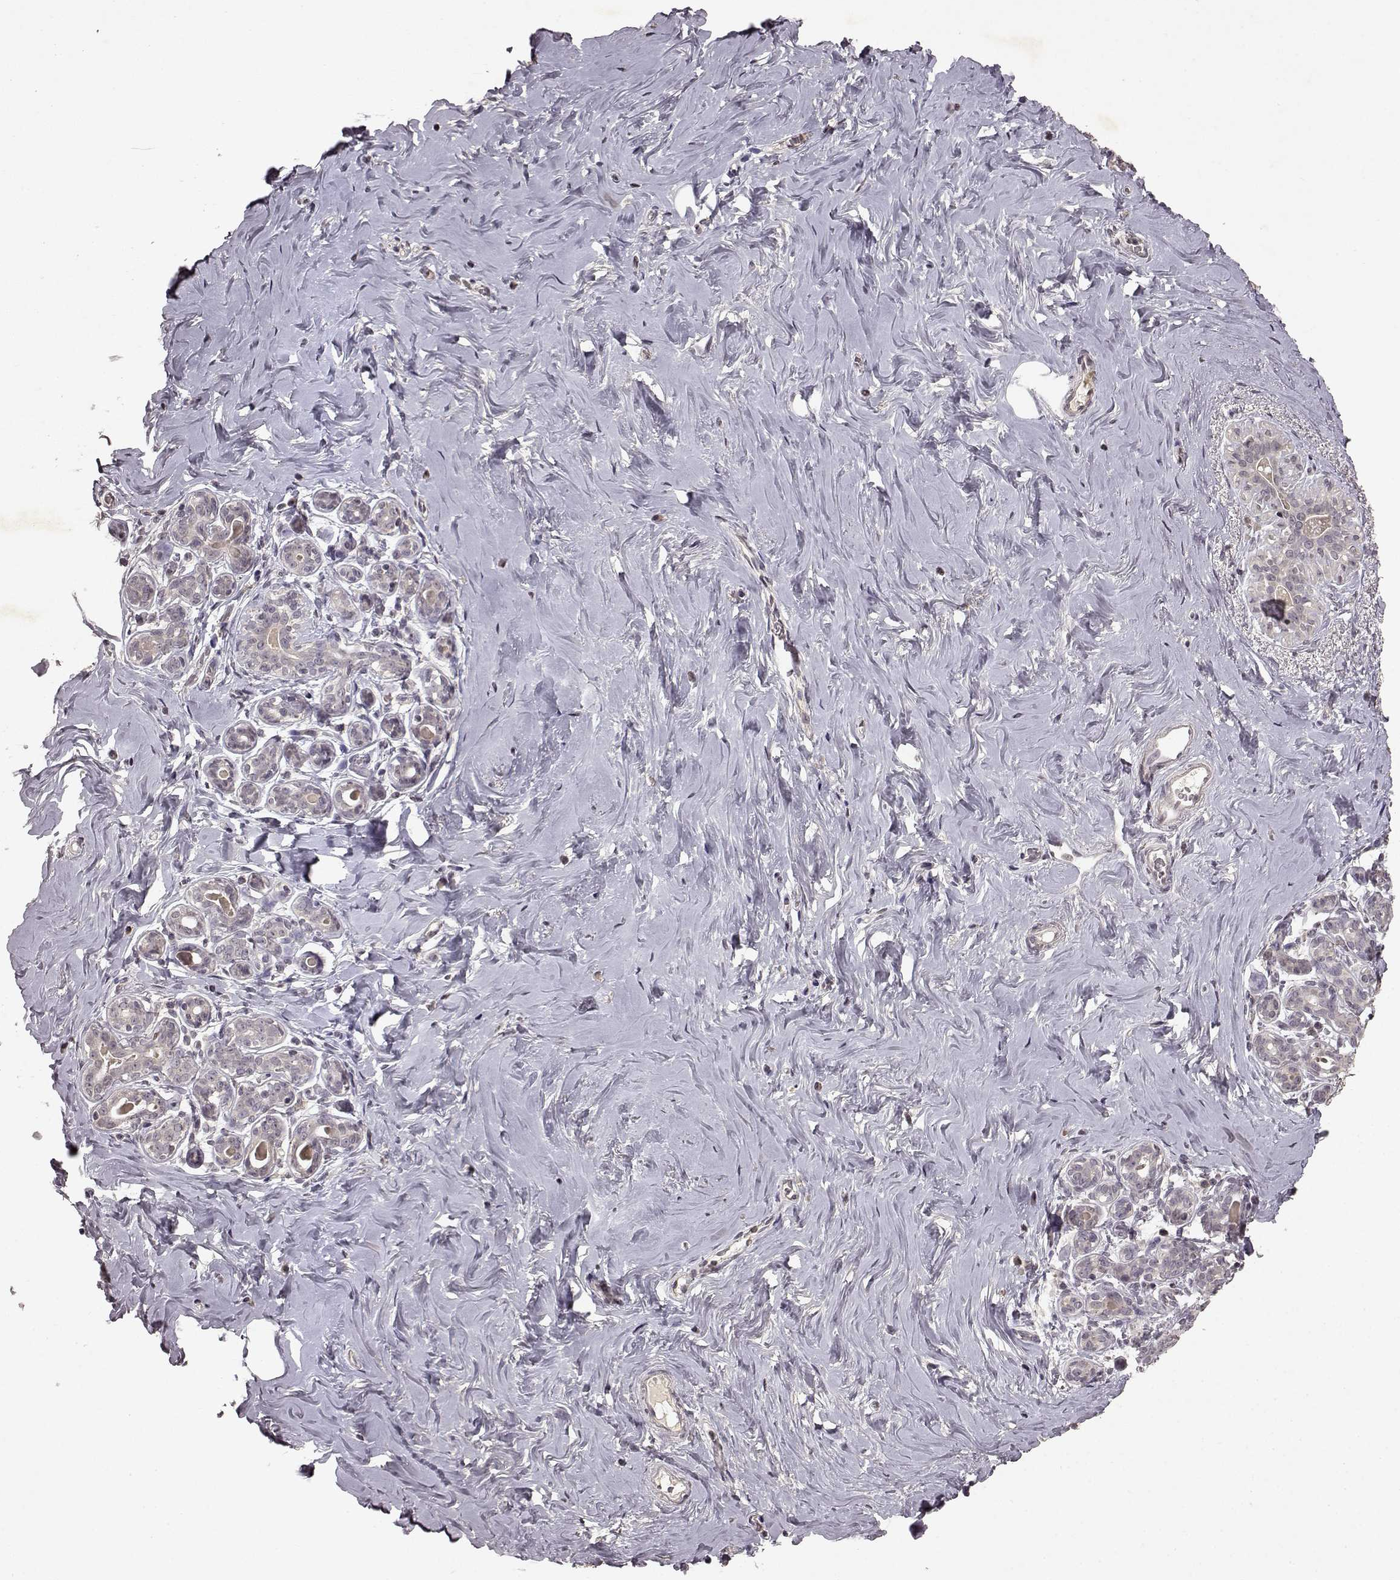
{"staining": {"intensity": "negative", "quantity": "none", "location": "none"}, "tissue": "breast", "cell_type": "Adipocytes", "image_type": "normal", "snomed": [{"axis": "morphology", "description": "Normal tissue, NOS"}, {"axis": "topography", "description": "Skin"}, {"axis": "topography", "description": "Breast"}], "caption": "The immunohistochemistry micrograph has no significant expression in adipocytes of breast.", "gene": "LHB", "patient": {"sex": "female", "age": 43}}